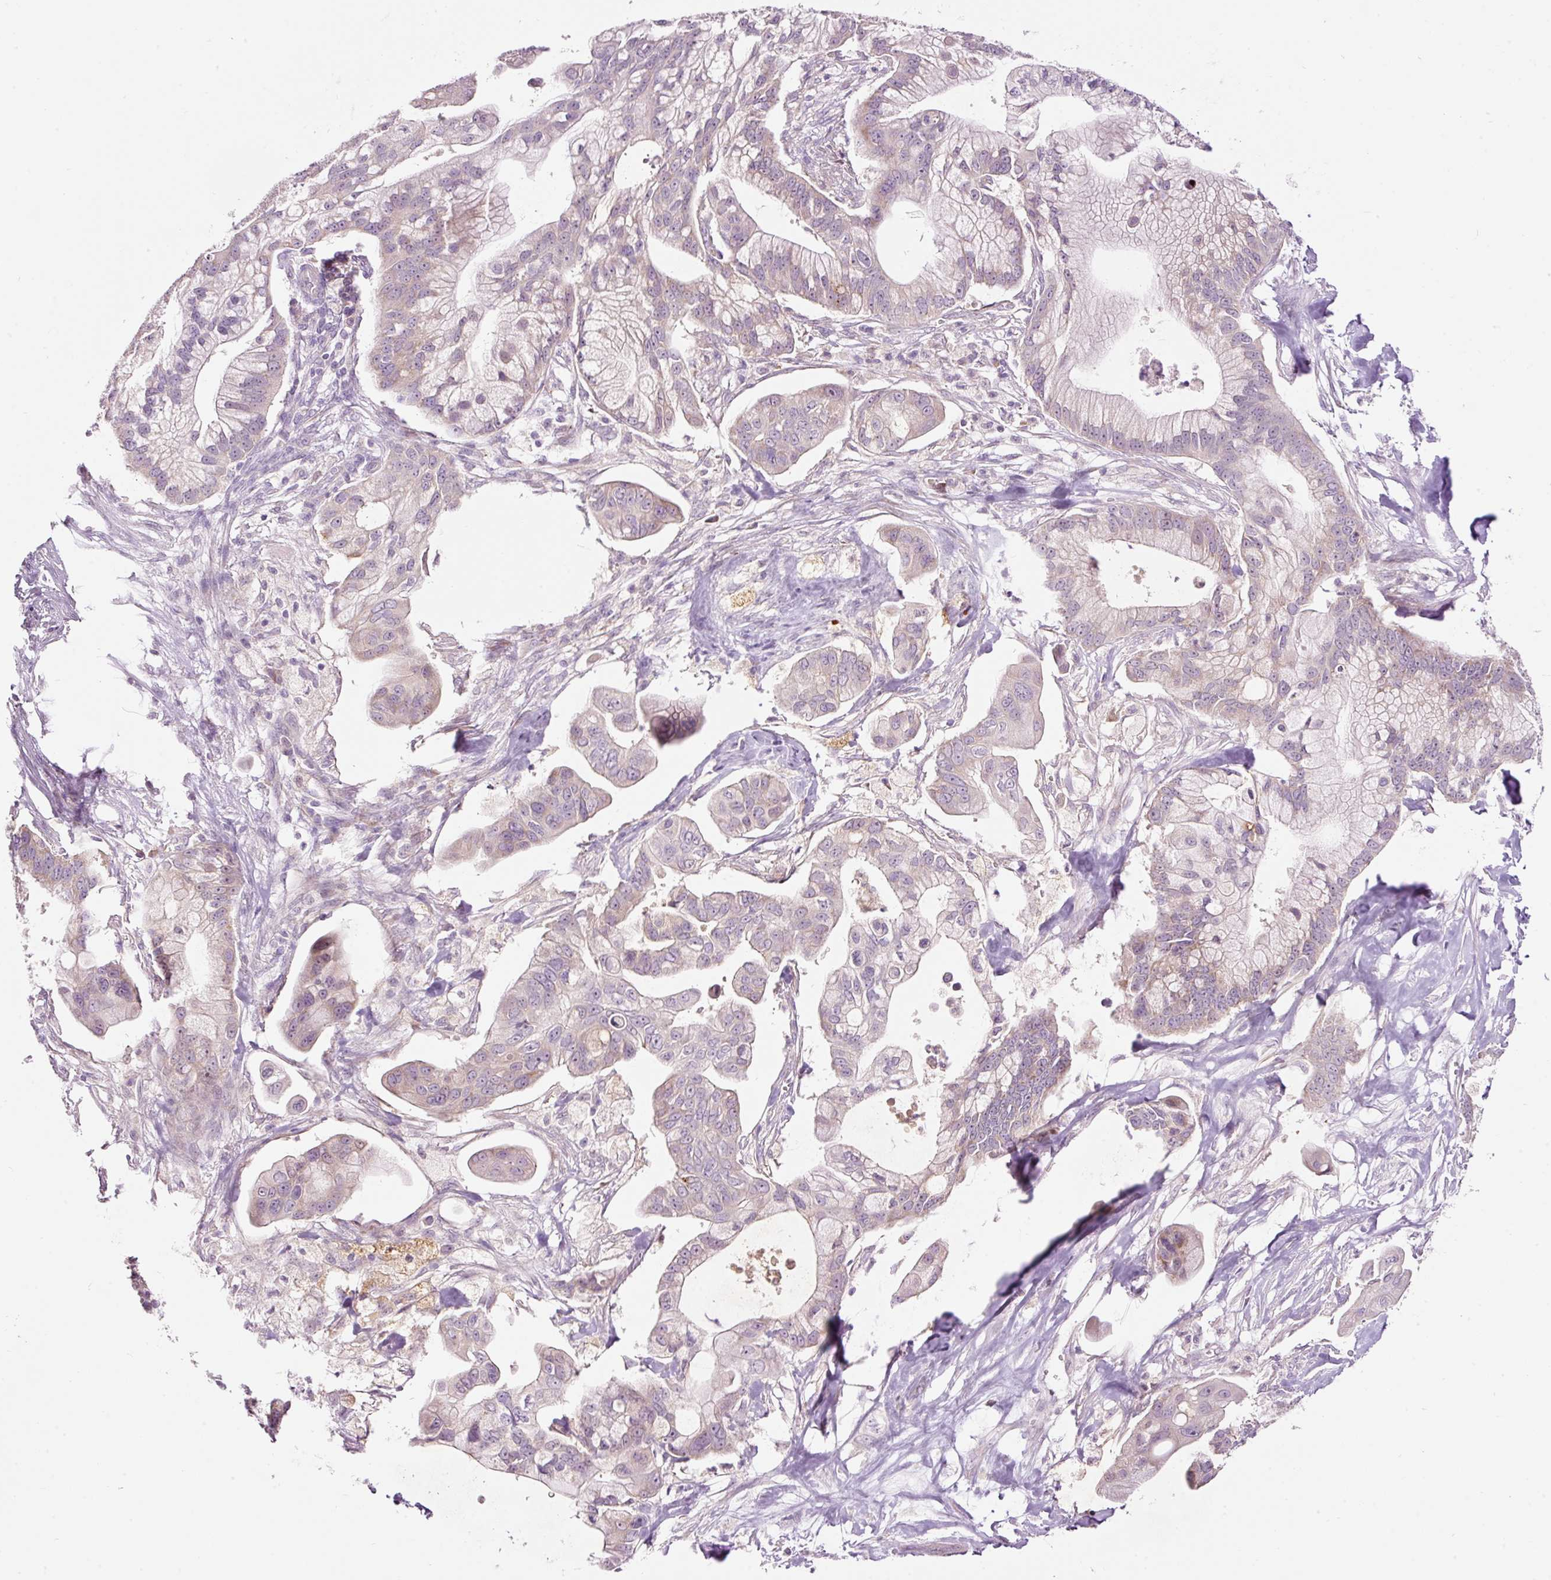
{"staining": {"intensity": "weak", "quantity": "<25%", "location": "cytoplasmic/membranous"}, "tissue": "pancreatic cancer", "cell_type": "Tumor cells", "image_type": "cancer", "snomed": [{"axis": "morphology", "description": "Adenocarcinoma, NOS"}, {"axis": "topography", "description": "Pancreas"}], "caption": "Human pancreatic adenocarcinoma stained for a protein using immunohistochemistry demonstrates no positivity in tumor cells.", "gene": "RSPO2", "patient": {"sex": "male", "age": 68}}